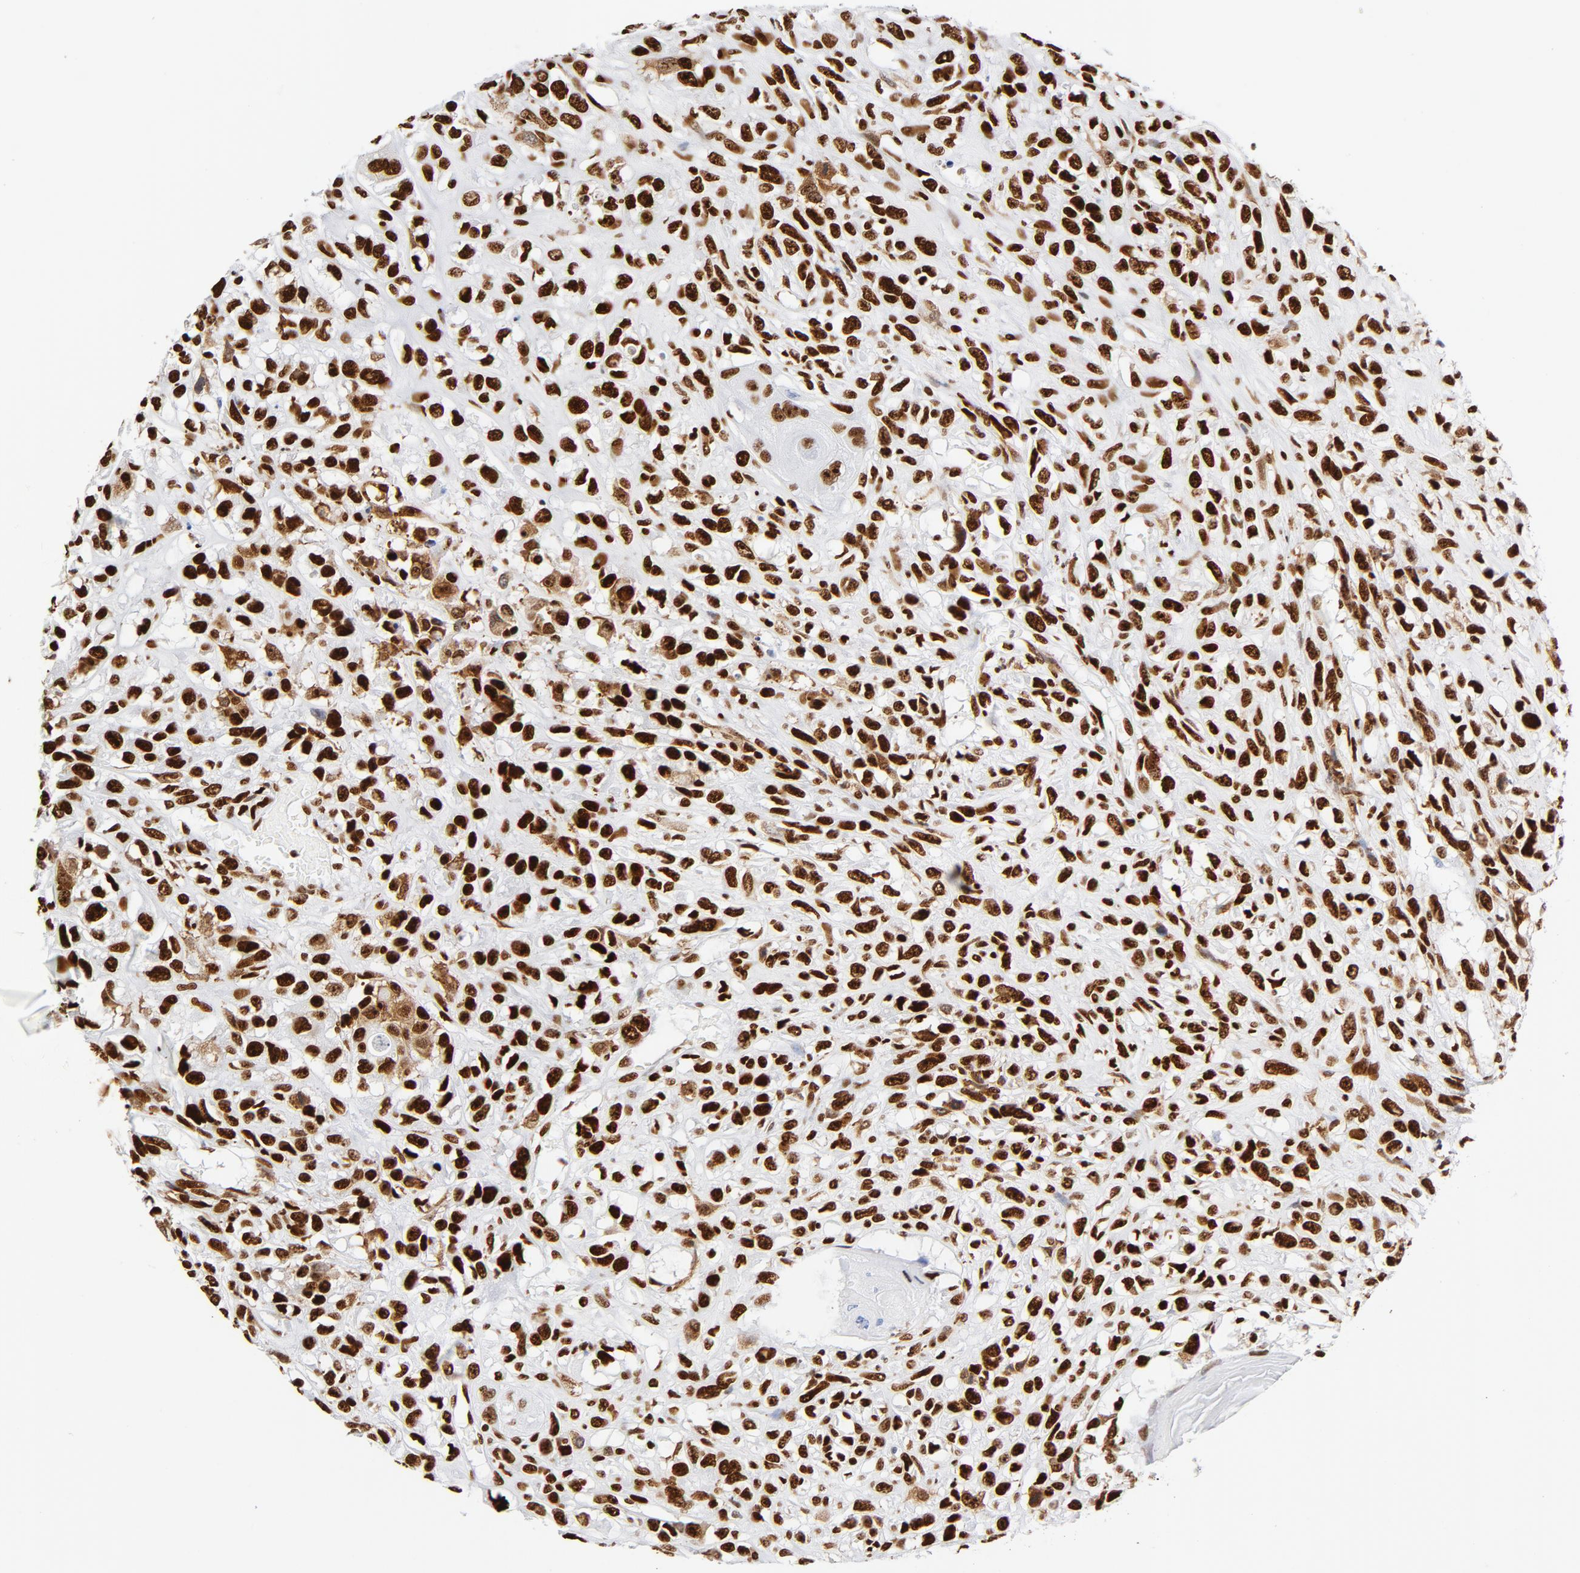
{"staining": {"intensity": "strong", "quantity": ">75%", "location": "nuclear"}, "tissue": "head and neck cancer", "cell_type": "Tumor cells", "image_type": "cancer", "snomed": [{"axis": "morphology", "description": "Necrosis, NOS"}, {"axis": "morphology", "description": "Neoplasm, malignant, NOS"}, {"axis": "topography", "description": "Salivary gland"}, {"axis": "topography", "description": "Head-Neck"}], "caption": "High-magnification brightfield microscopy of neoplasm (malignant) (head and neck) stained with DAB (3,3'-diaminobenzidine) (brown) and counterstained with hematoxylin (blue). tumor cells exhibit strong nuclear staining is appreciated in approximately>75% of cells.", "gene": "XRCC5", "patient": {"sex": "male", "age": 43}}